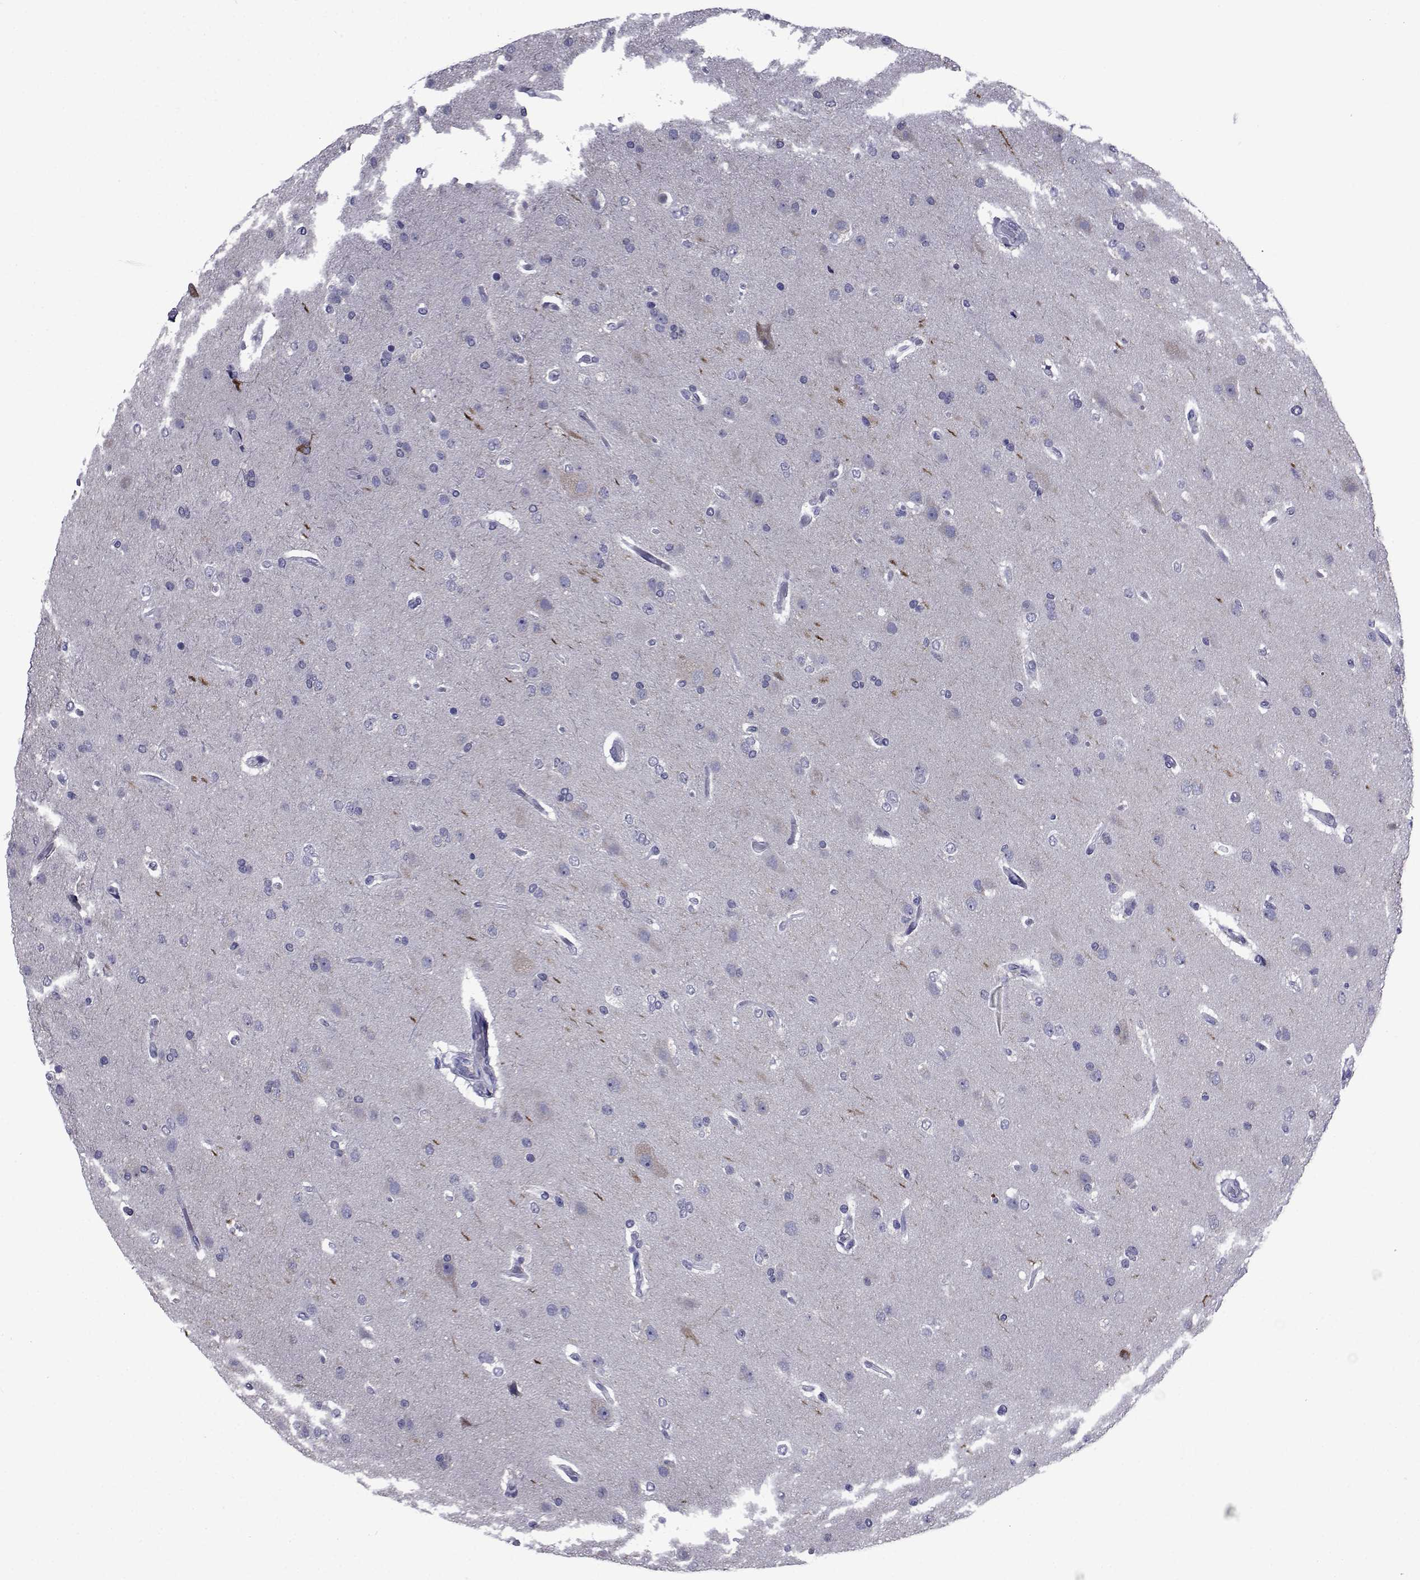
{"staining": {"intensity": "negative", "quantity": "none", "location": "none"}, "tissue": "glioma", "cell_type": "Tumor cells", "image_type": "cancer", "snomed": [{"axis": "morphology", "description": "Glioma, malignant, High grade"}, {"axis": "topography", "description": "Brain"}], "caption": "This is a micrograph of immunohistochemistry (IHC) staining of glioma, which shows no expression in tumor cells.", "gene": "SEMA5B", "patient": {"sex": "male", "age": 68}}